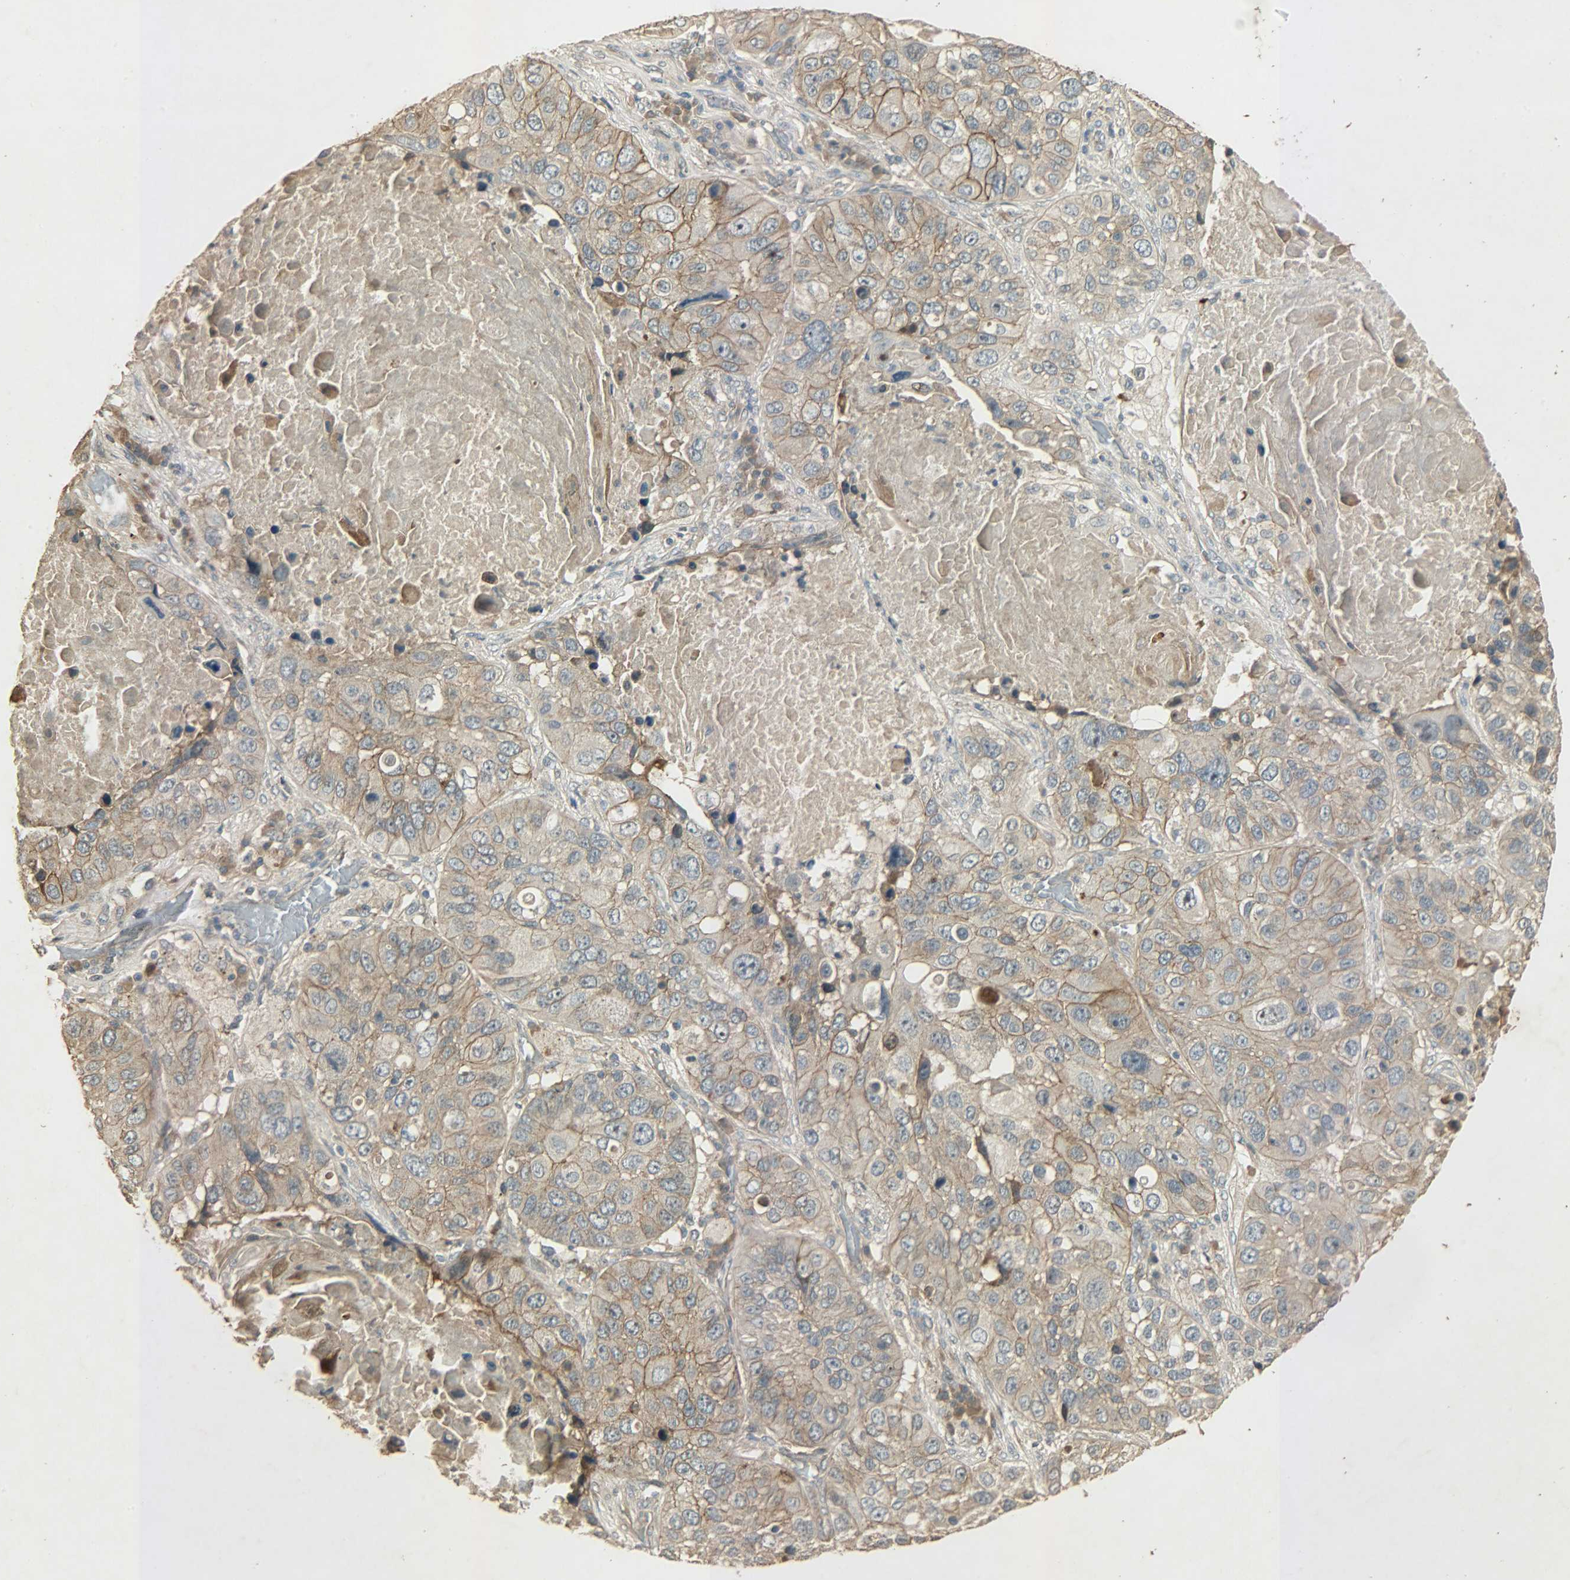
{"staining": {"intensity": "moderate", "quantity": ">75%", "location": "cytoplasmic/membranous"}, "tissue": "lung cancer", "cell_type": "Tumor cells", "image_type": "cancer", "snomed": [{"axis": "morphology", "description": "Squamous cell carcinoma, NOS"}, {"axis": "topography", "description": "Lung"}], "caption": "There is medium levels of moderate cytoplasmic/membranous expression in tumor cells of lung cancer (squamous cell carcinoma), as demonstrated by immunohistochemical staining (brown color).", "gene": "ATP2B1", "patient": {"sex": "male", "age": 57}}